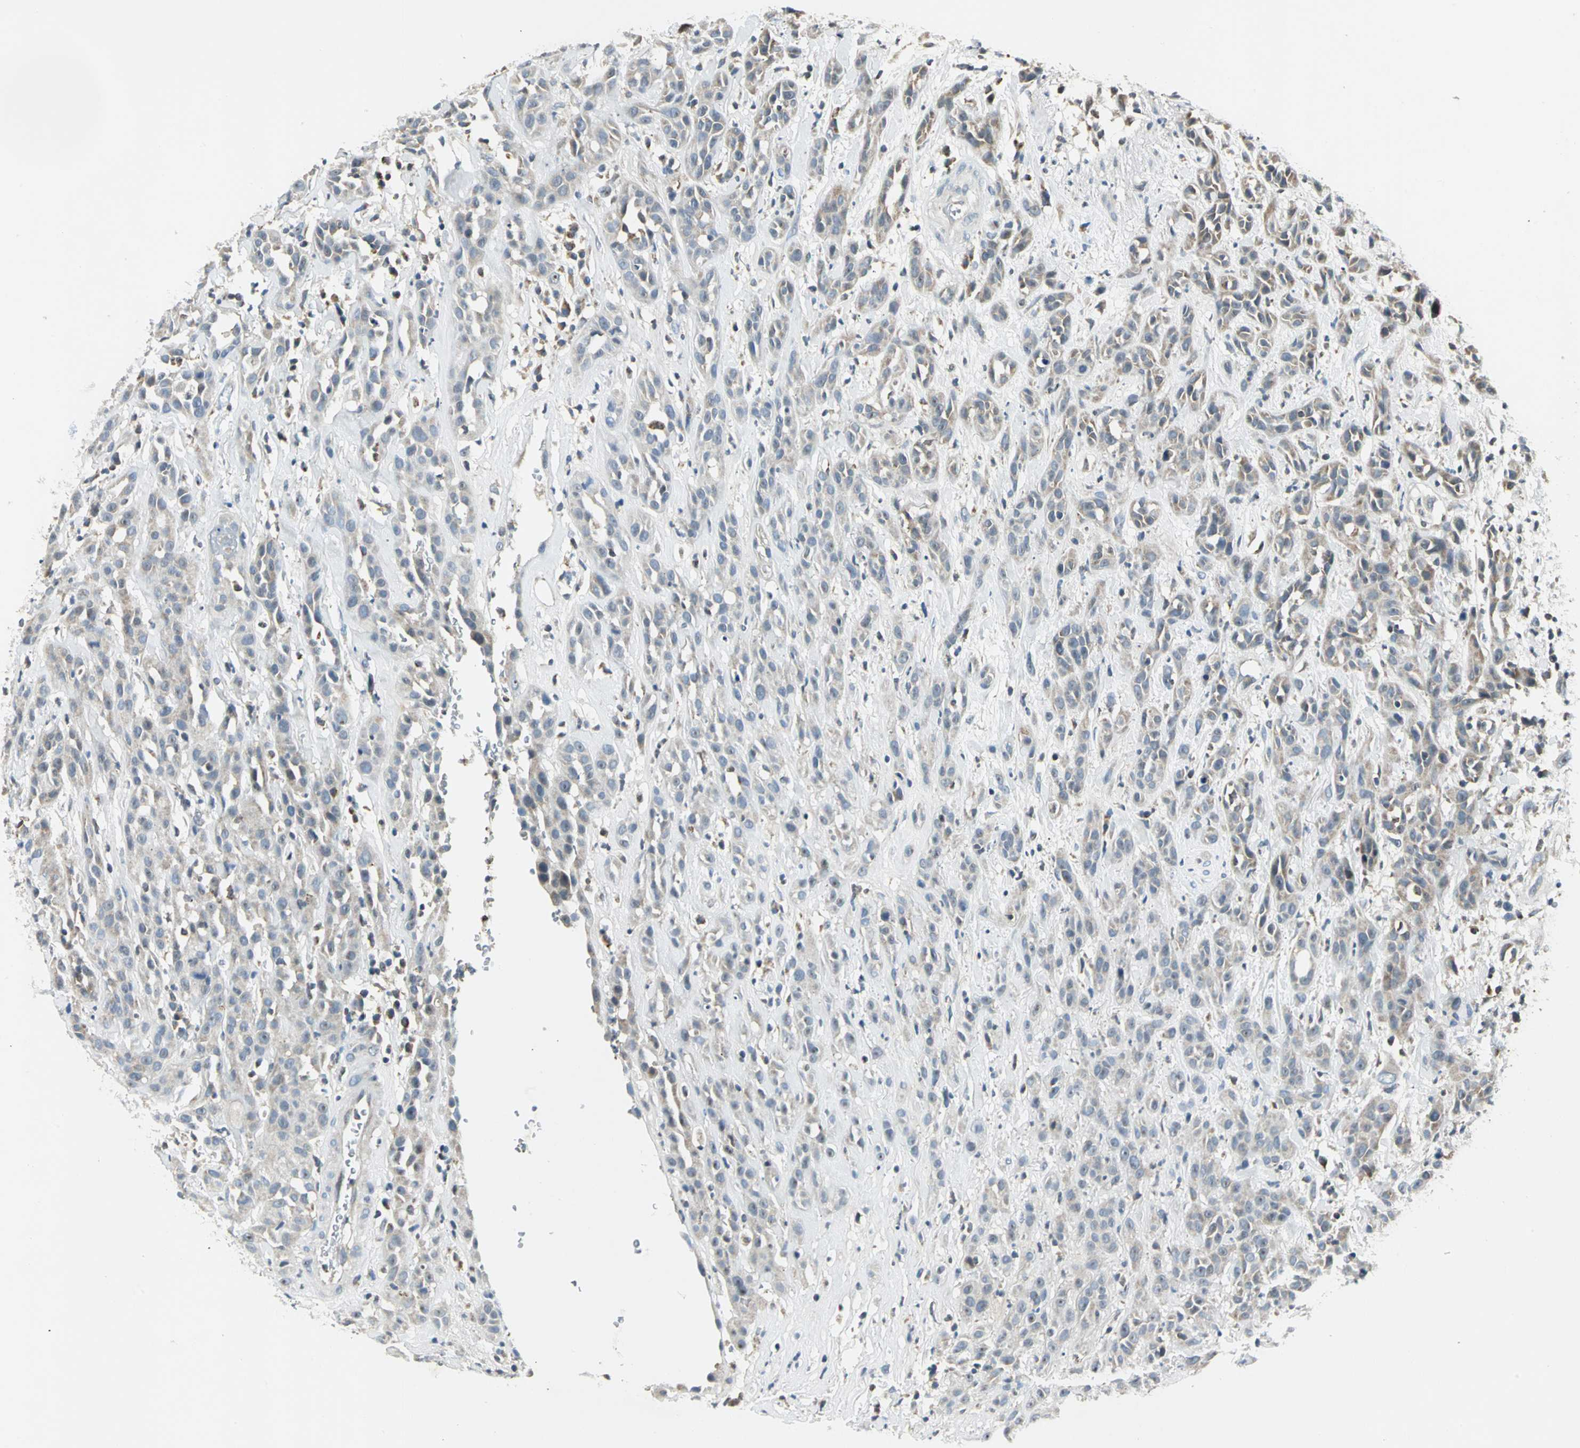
{"staining": {"intensity": "weak", "quantity": ">75%", "location": "cytoplasmic/membranous"}, "tissue": "head and neck cancer", "cell_type": "Tumor cells", "image_type": "cancer", "snomed": [{"axis": "morphology", "description": "Squamous cell carcinoma, NOS"}, {"axis": "topography", "description": "Head-Neck"}], "caption": "Immunohistochemical staining of head and neck cancer exhibits low levels of weak cytoplasmic/membranous expression in about >75% of tumor cells.", "gene": "USP40", "patient": {"sex": "male", "age": 62}}